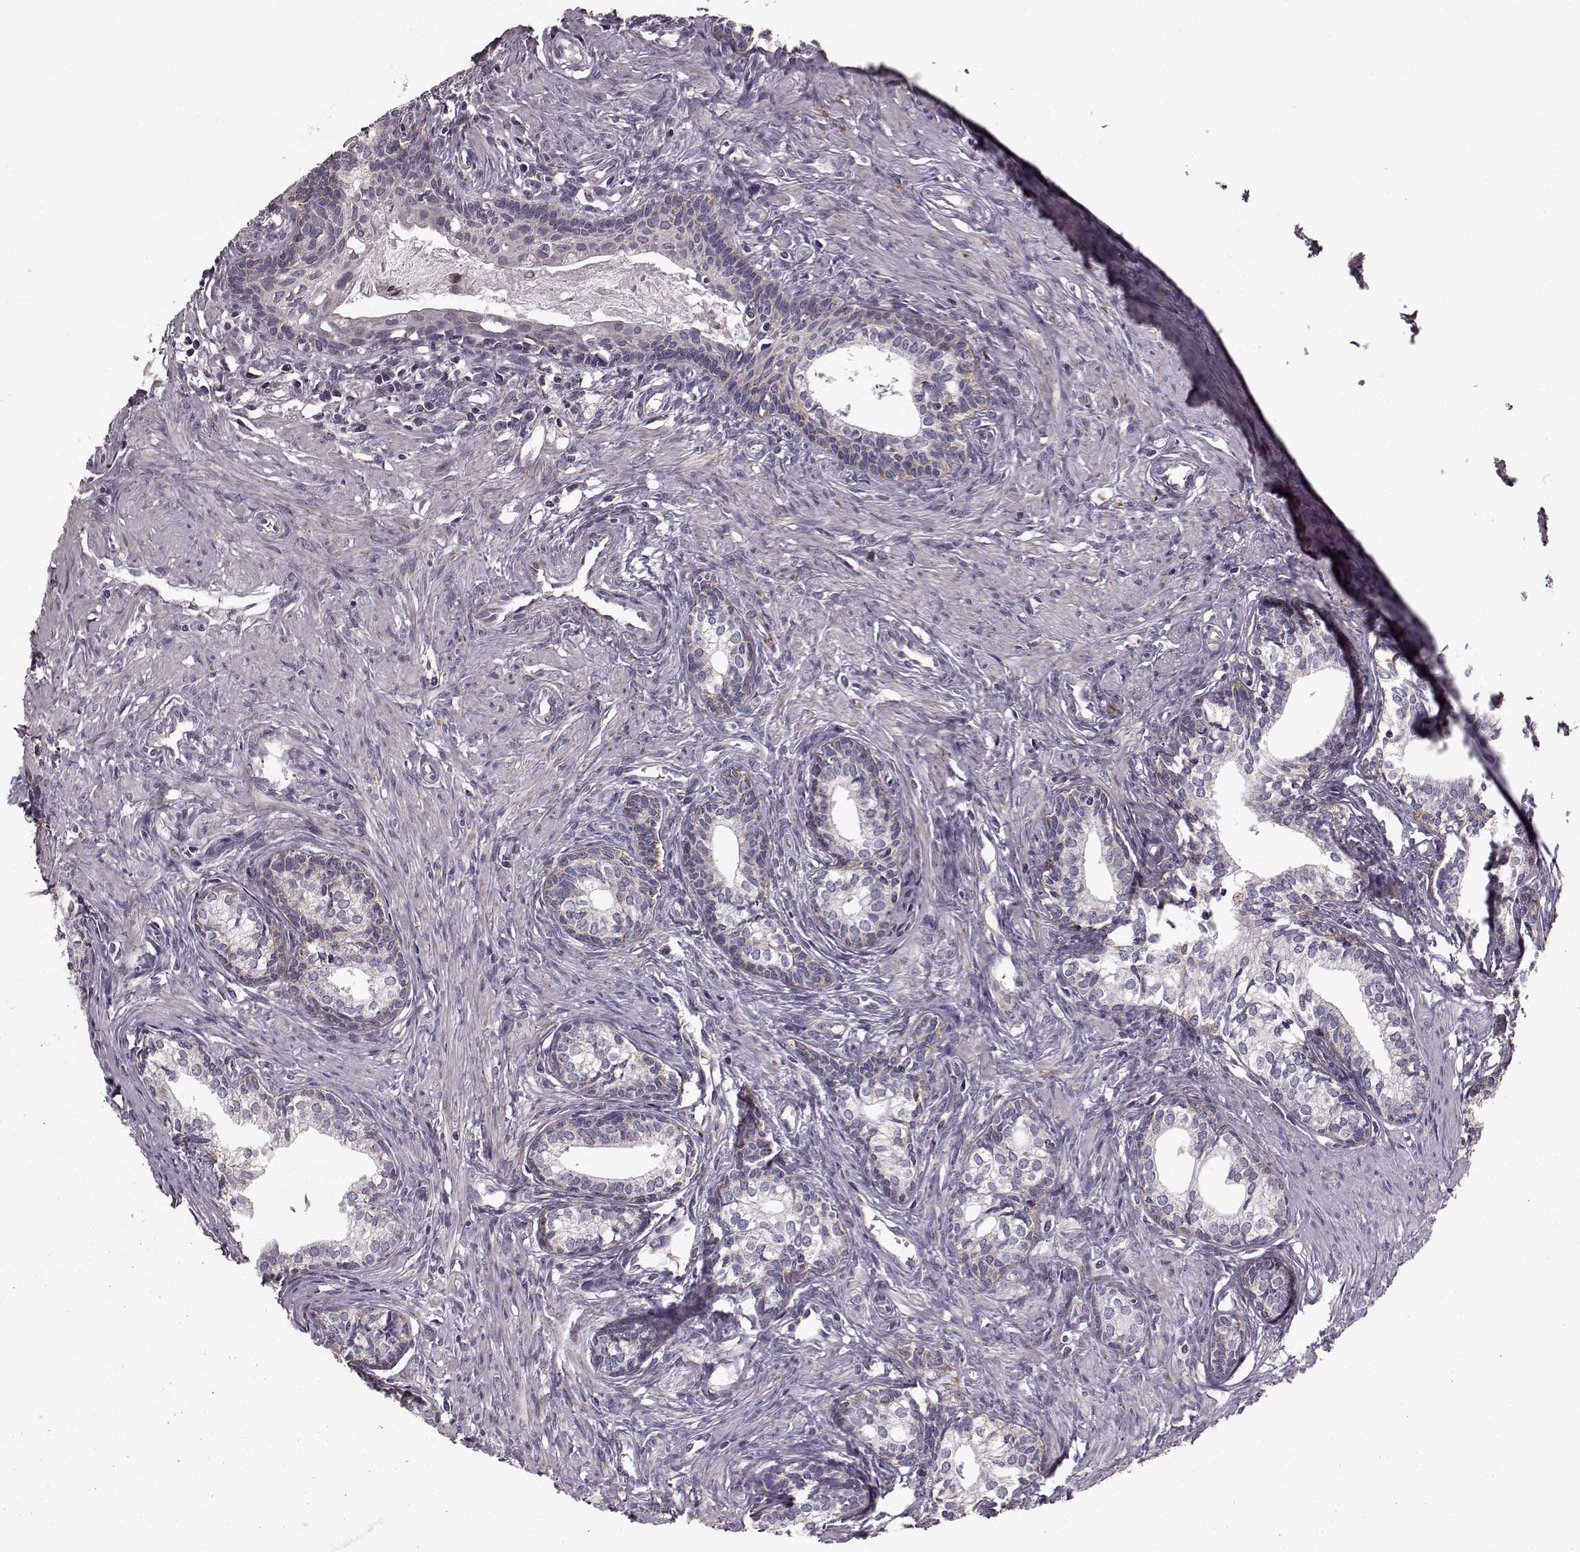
{"staining": {"intensity": "weak", "quantity": "25%-75%", "location": "cytoplasmic/membranous"}, "tissue": "prostate", "cell_type": "Glandular cells", "image_type": "normal", "snomed": [{"axis": "morphology", "description": "Normal tissue, NOS"}, {"axis": "topography", "description": "Prostate"}], "caption": "About 25%-75% of glandular cells in unremarkable human prostate reveal weak cytoplasmic/membranous protein staining as visualized by brown immunohistochemical staining.", "gene": "FAM8A1", "patient": {"sex": "male", "age": 60}}